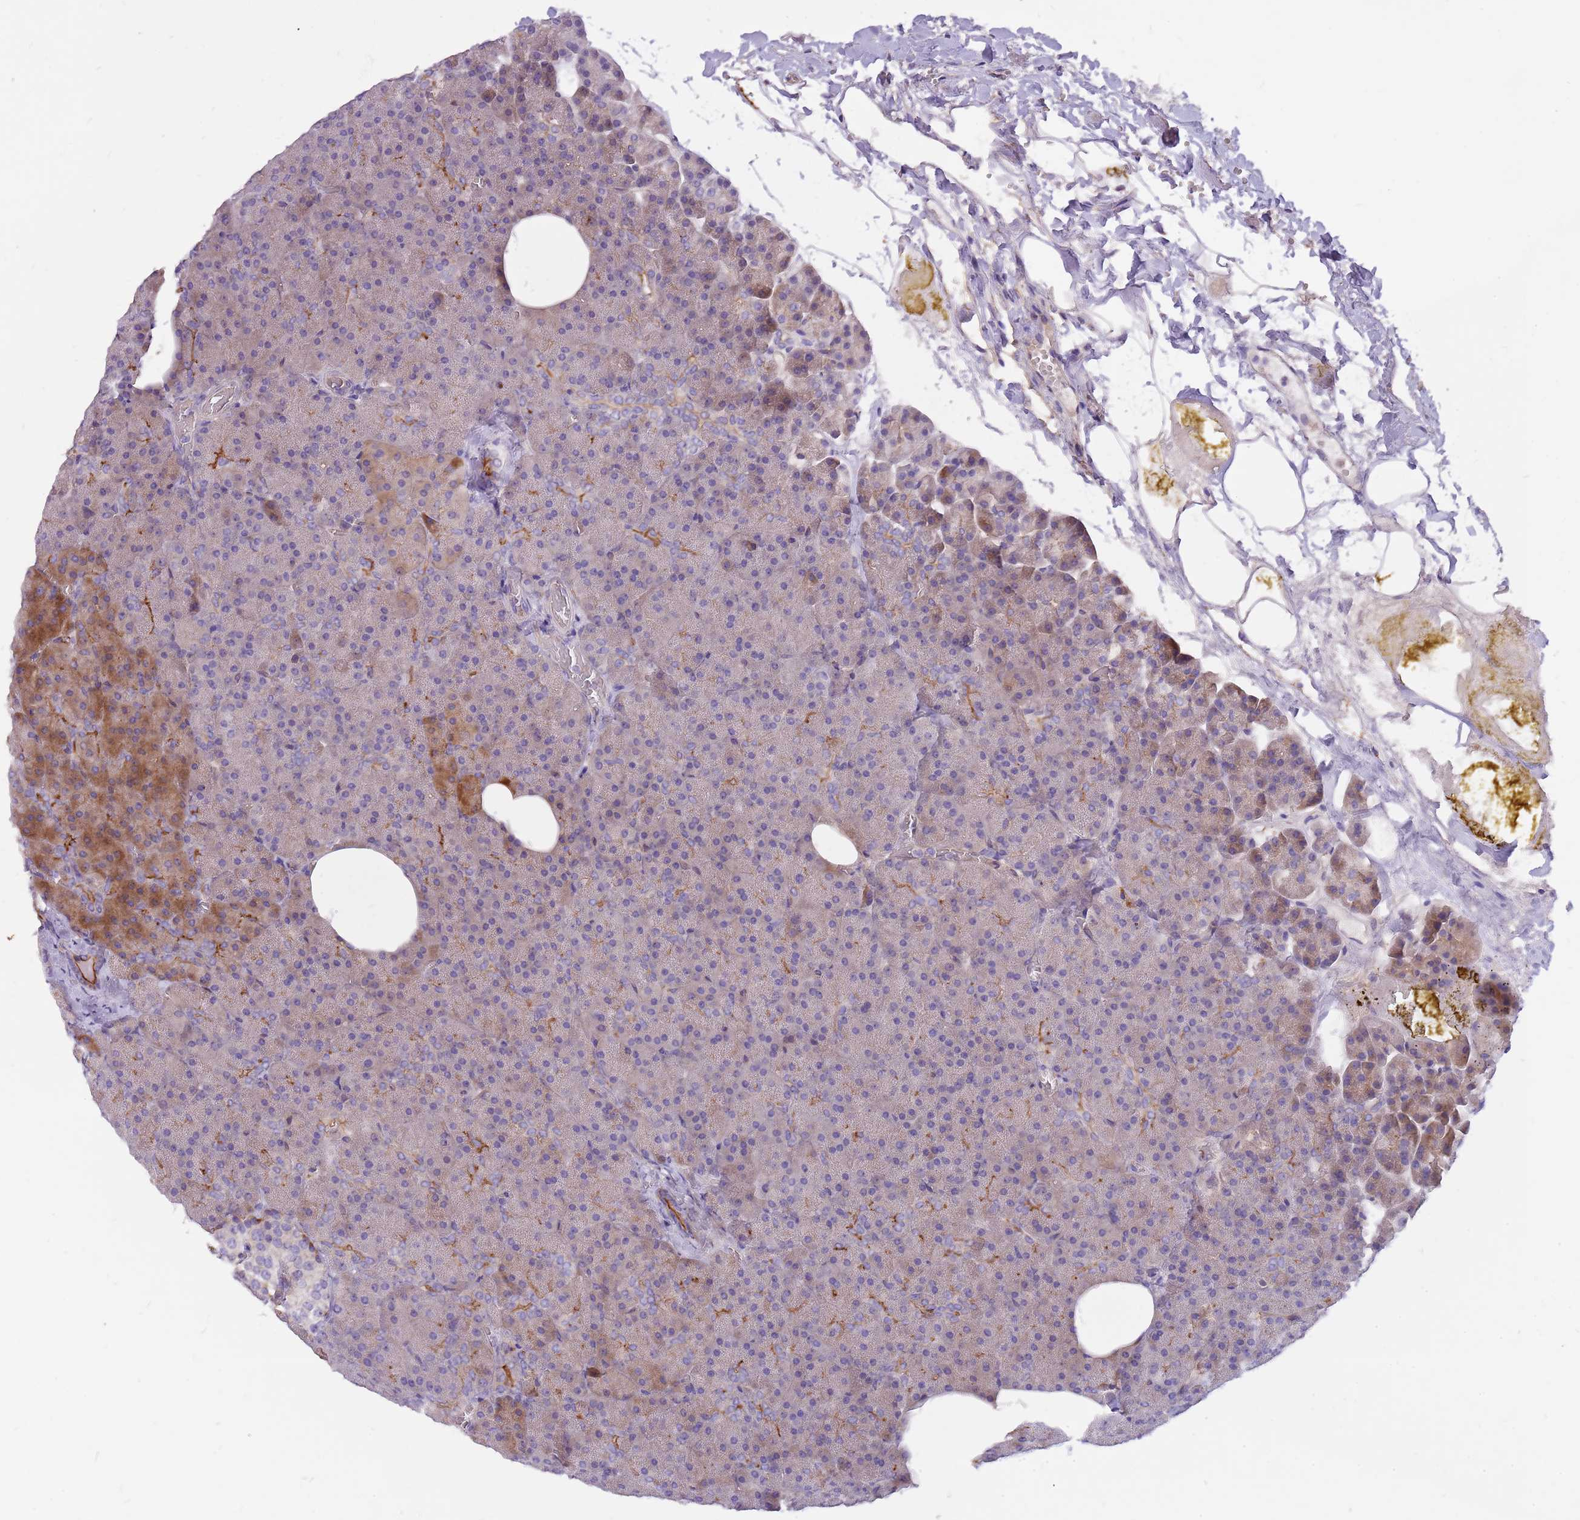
{"staining": {"intensity": "moderate", "quantity": "<25%", "location": "cytoplasmic/membranous"}, "tissue": "pancreas", "cell_type": "Exocrine glandular cells", "image_type": "normal", "snomed": [{"axis": "morphology", "description": "Normal tissue, NOS"}, {"axis": "morphology", "description": "Carcinoid, malignant, NOS"}, {"axis": "topography", "description": "Pancreas"}], "caption": "The histopathology image exhibits staining of normal pancreas, revealing moderate cytoplasmic/membranous protein positivity (brown color) within exocrine glandular cells. Immunohistochemistry (ihc) stains the protein of interest in brown and the nuclei are stained blue.", "gene": "NTN4", "patient": {"sex": "female", "age": 35}}